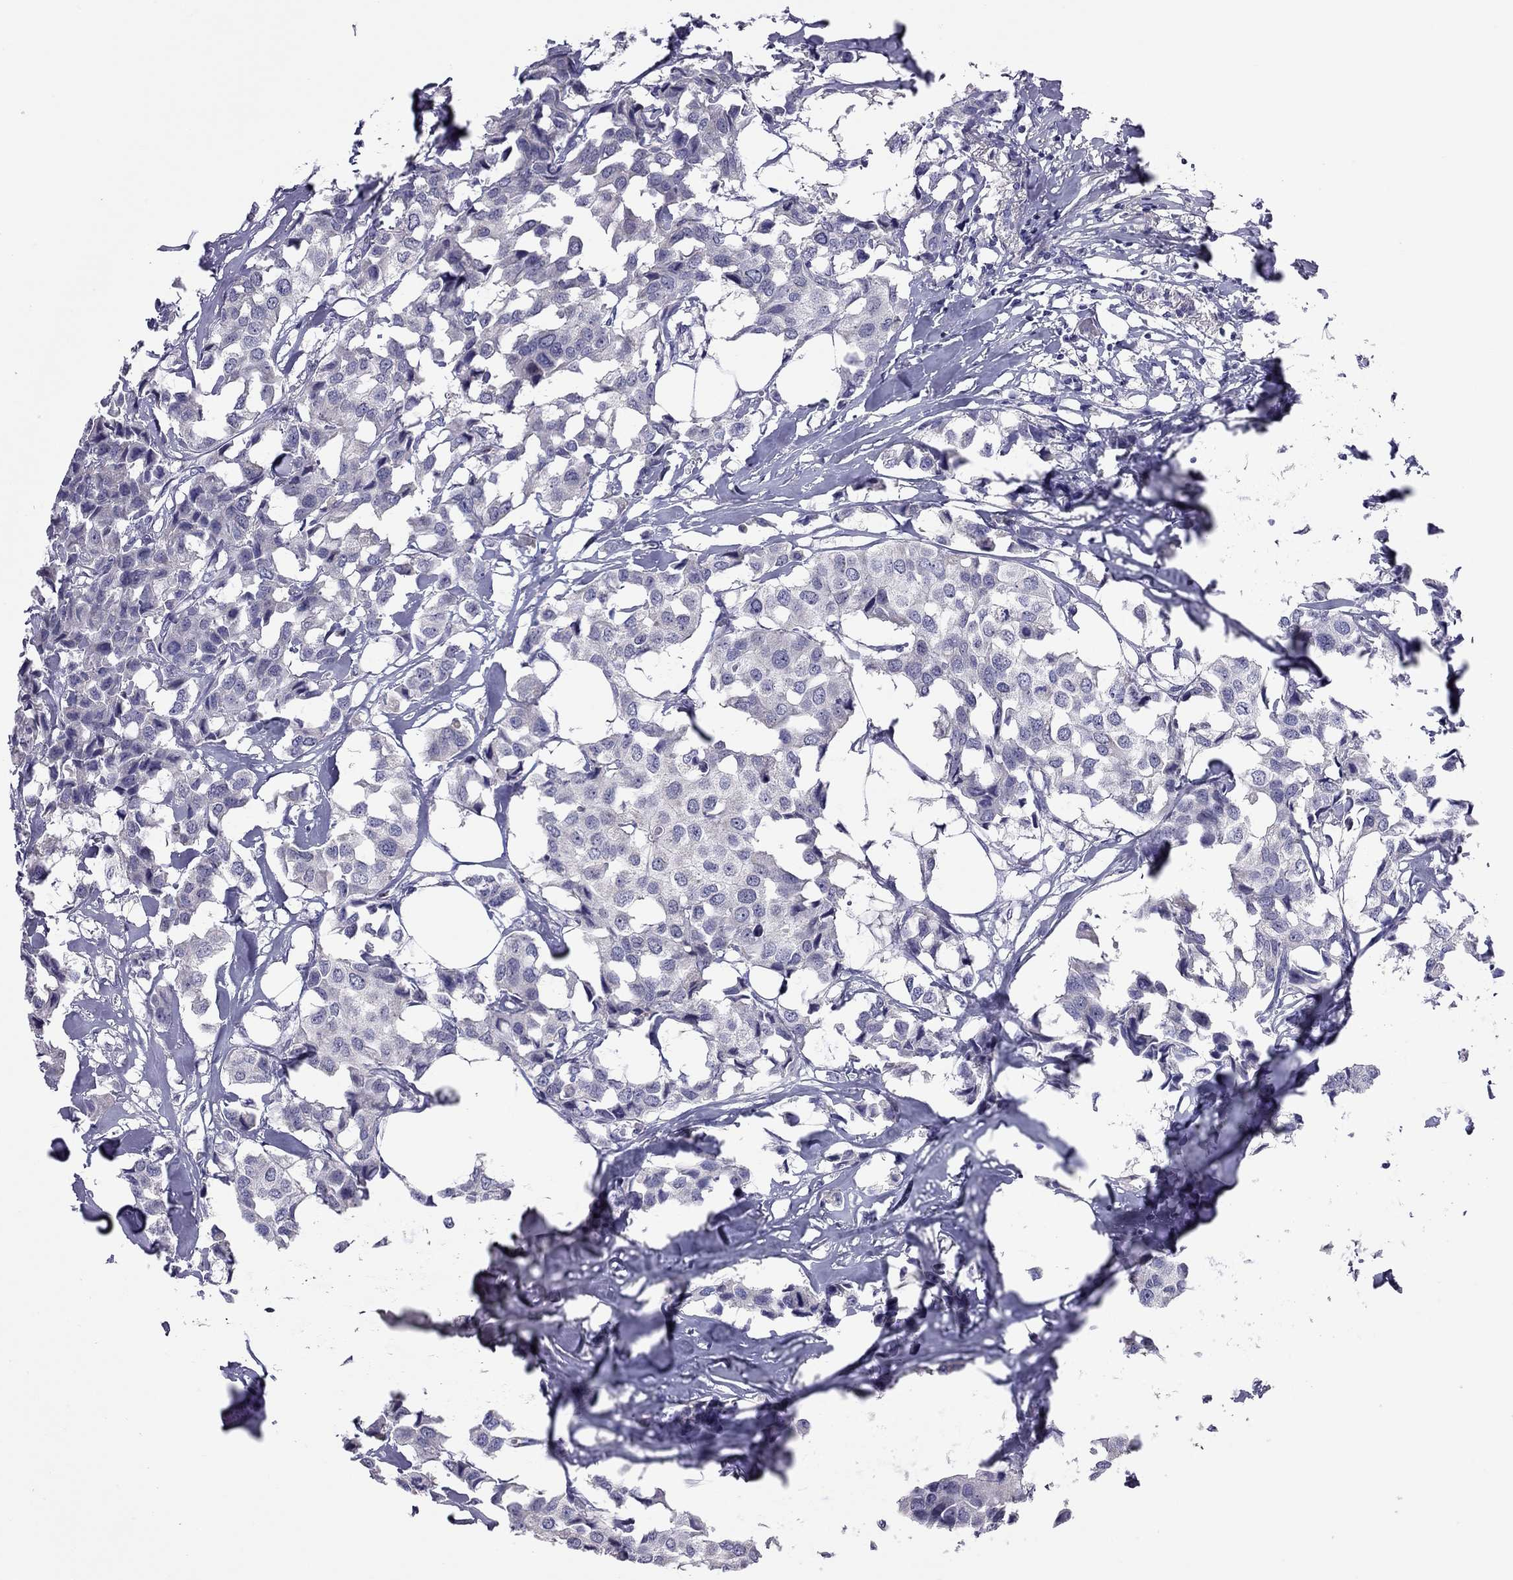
{"staining": {"intensity": "negative", "quantity": "none", "location": "none"}, "tissue": "breast cancer", "cell_type": "Tumor cells", "image_type": "cancer", "snomed": [{"axis": "morphology", "description": "Duct carcinoma"}, {"axis": "topography", "description": "Breast"}], "caption": "This is an IHC micrograph of human breast infiltrating ductal carcinoma. There is no staining in tumor cells.", "gene": "PPP1R3A", "patient": {"sex": "female", "age": 80}}